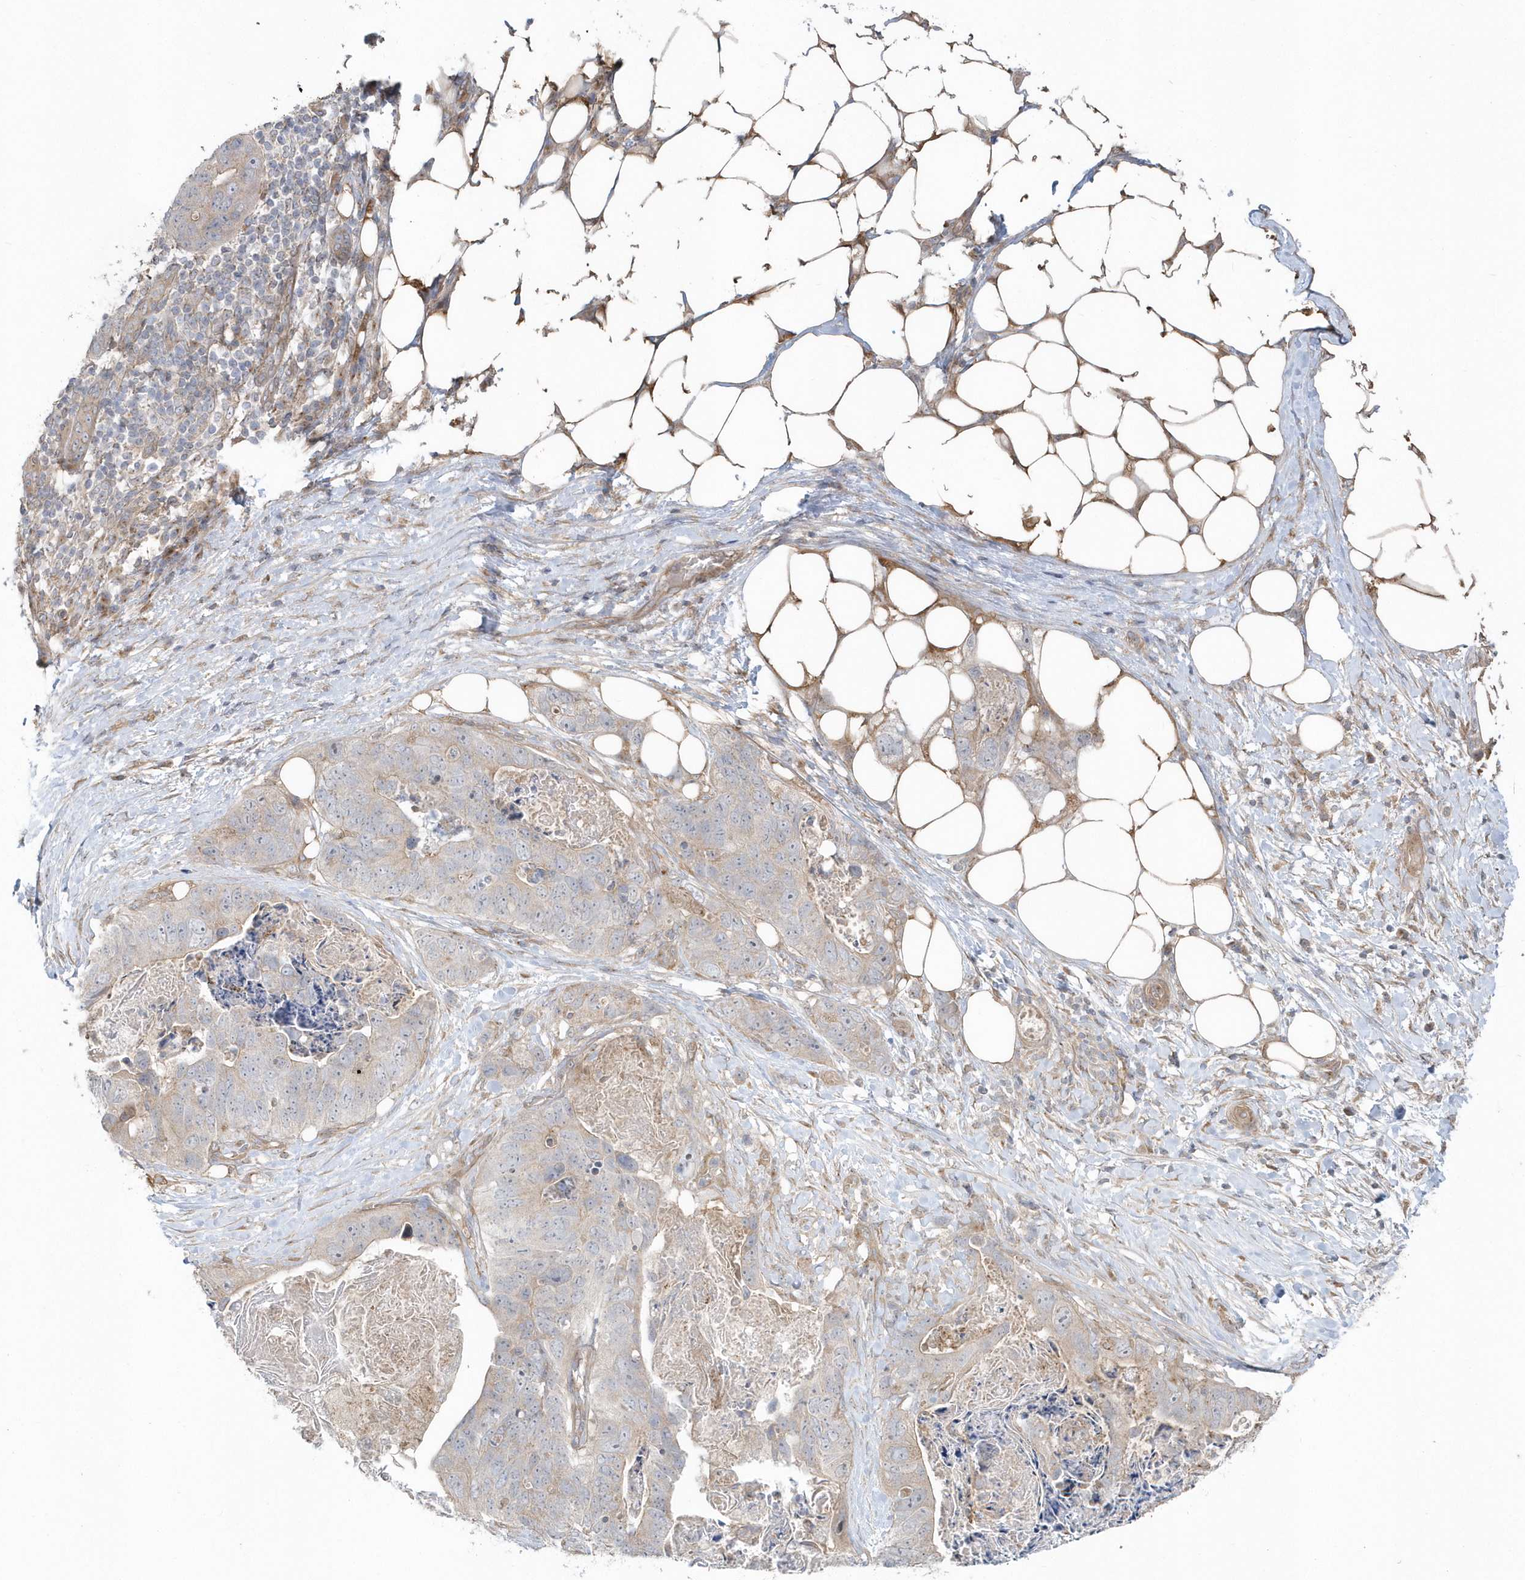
{"staining": {"intensity": "negative", "quantity": "none", "location": "none"}, "tissue": "stomach cancer", "cell_type": "Tumor cells", "image_type": "cancer", "snomed": [{"axis": "morphology", "description": "Adenocarcinoma, NOS"}, {"axis": "topography", "description": "Stomach"}], "caption": "A photomicrograph of stomach cancer (adenocarcinoma) stained for a protein shows no brown staining in tumor cells. Nuclei are stained in blue.", "gene": "ACTR1A", "patient": {"sex": "female", "age": 89}}